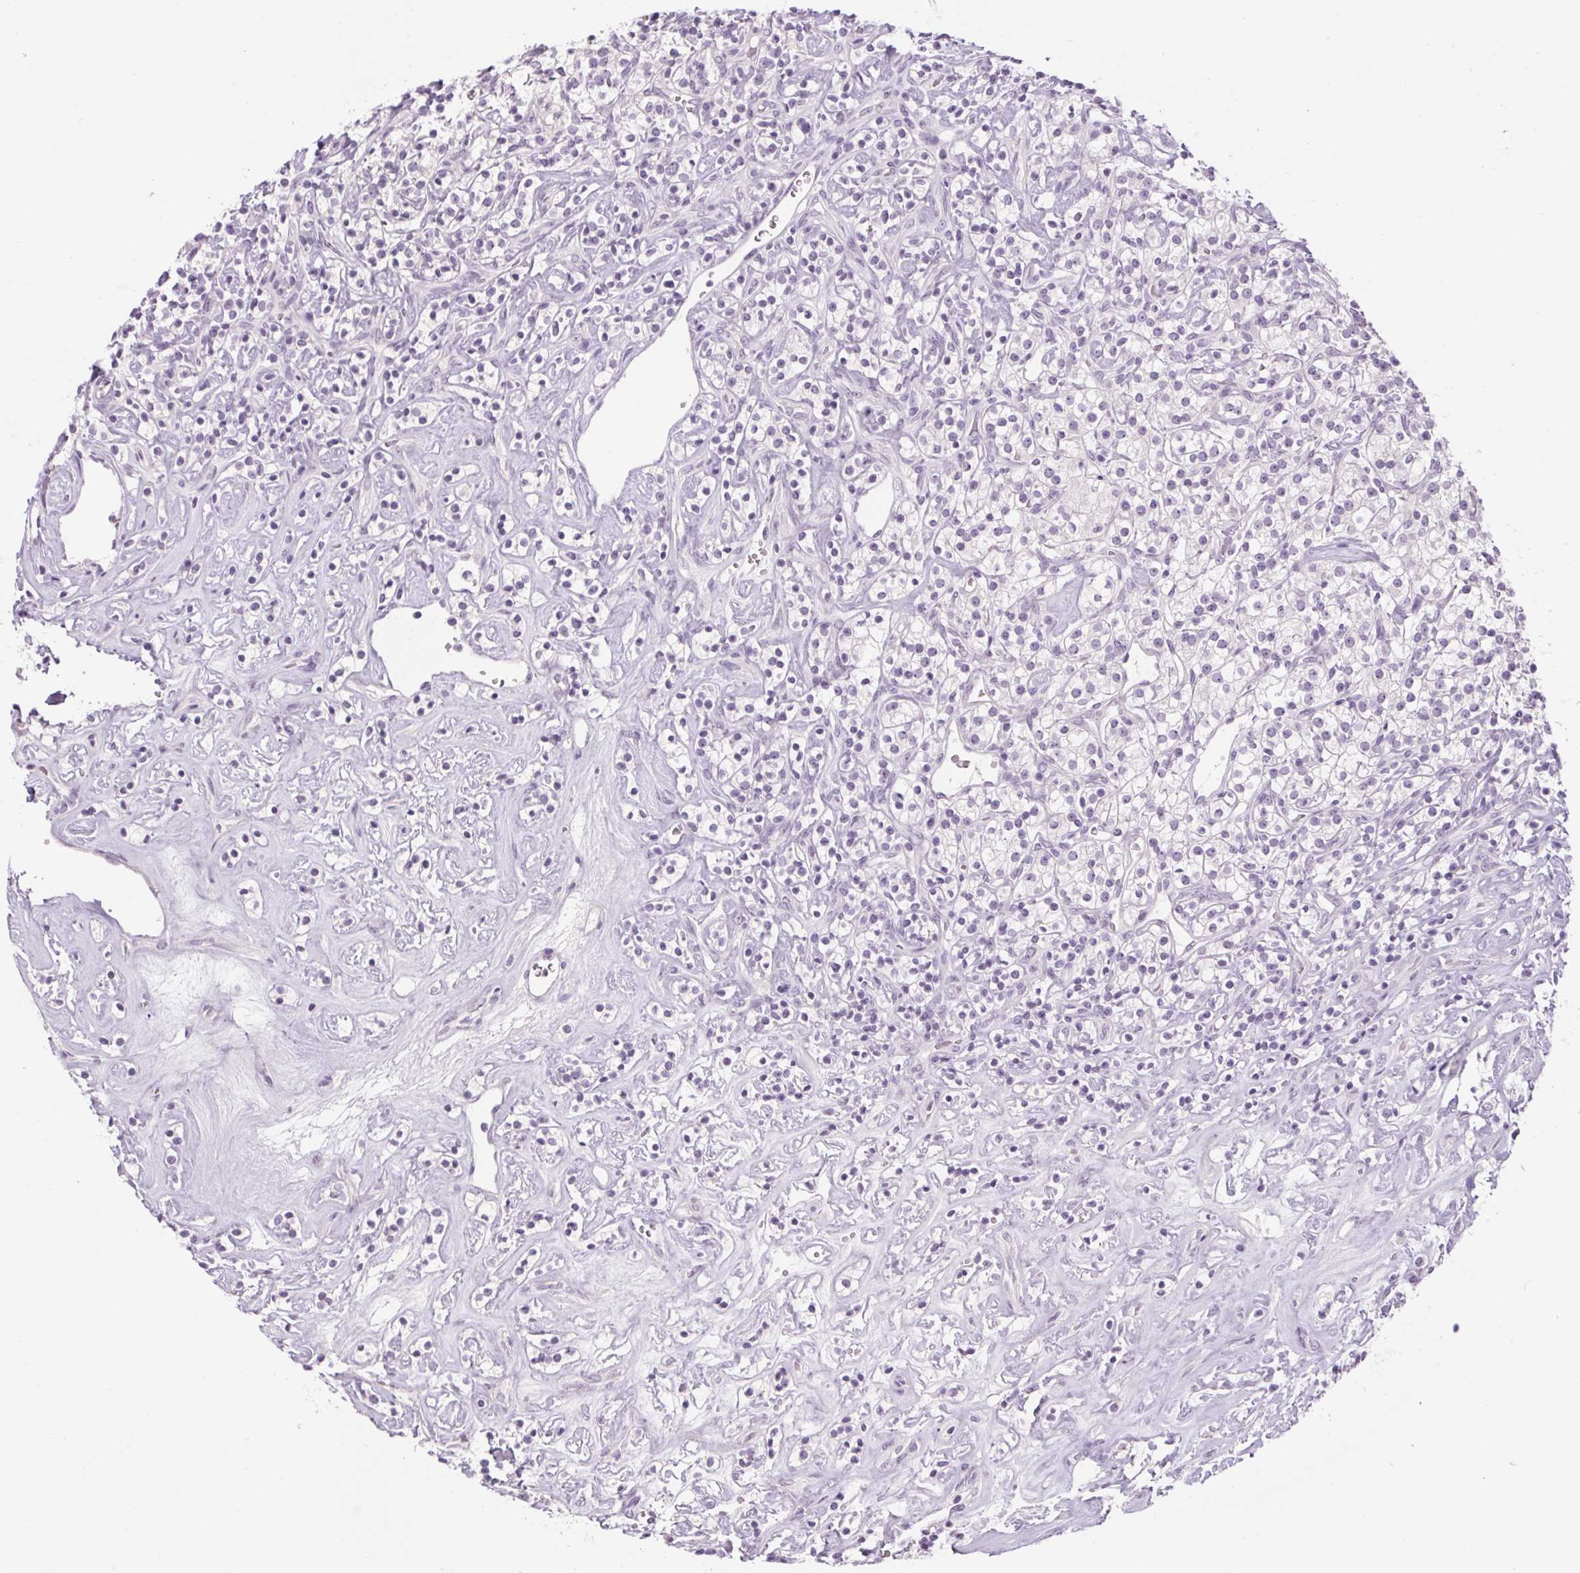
{"staining": {"intensity": "negative", "quantity": "none", "location": "none"}, "tissue": "renal cancer", "cell_type": "Tumor cells", "image_type": "cancer", "snomed": [{"axis": "morphology", "description": "Adenocarcinoma, NOS"}, {"axis": "topography", "description": "Kidney"}], "caption": "This is a image of immunohistochemistry (IHC) staining of renal adenocarcinoma, which shows no staining in tumor cells. (DAB immunohistochemistry (IHC) visualized using brightfield microscopy, high magnification).", "gene": "RPTN", "patient": {"sex": "male", "age": 77}}